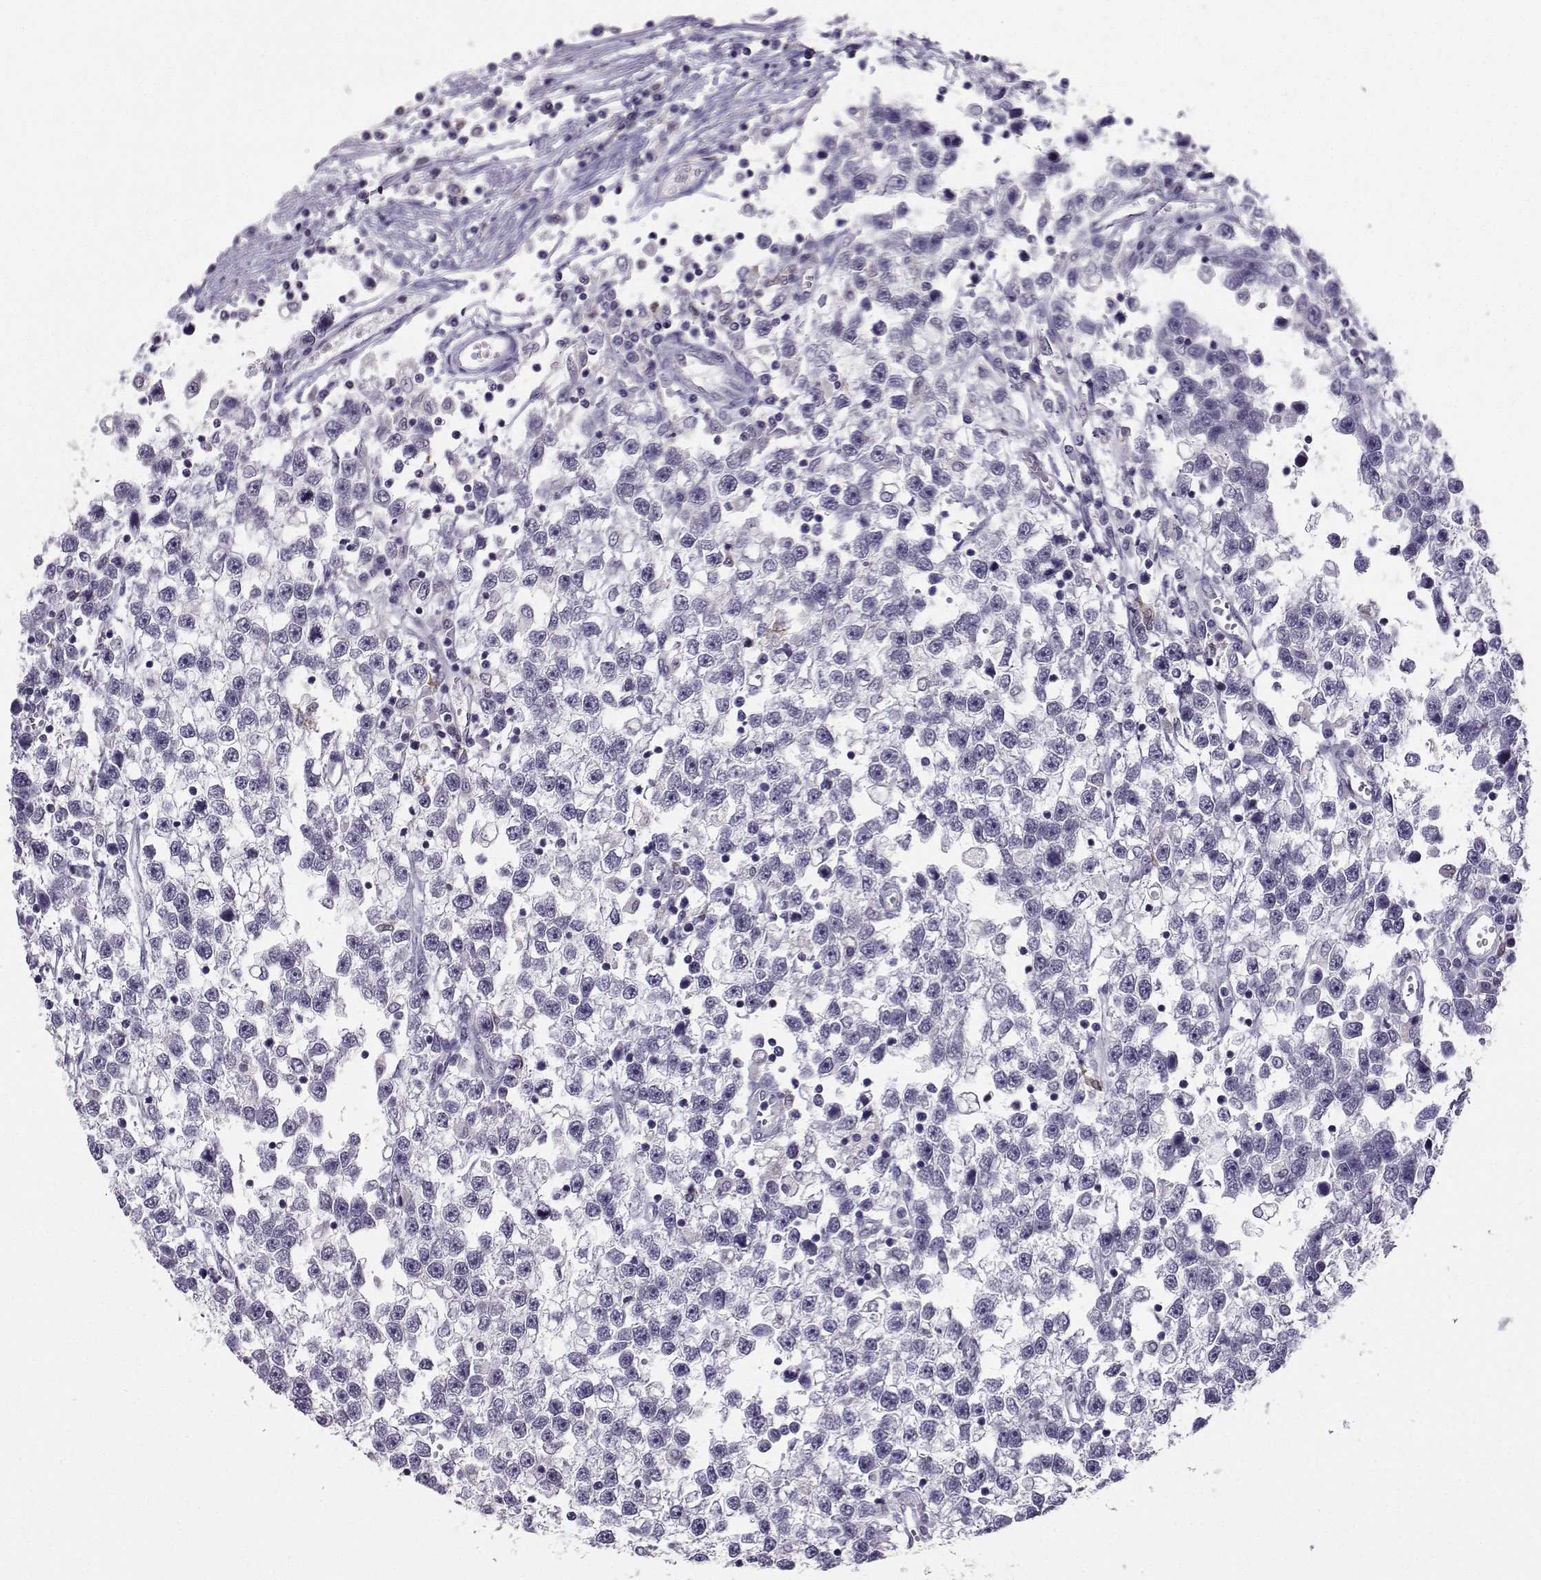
{"staining": {"intensity": "negative", "quantity": "none", "location": "none"}, "tissue": "testis cancer", "cell_type": "Tumor cells", "image_type": "cancer", "snomed": [{"axis": "morphology", "description": "Seminoma, NOS"}, {"axis": "topography", "description": "Testis"}], "caption": "Human testis cancer (seminoma) stained for a protein using IHC demonstrates no staining in tumor cells.", "gene": "TBR1", "patient": {"sex": "male", "age": 34}}